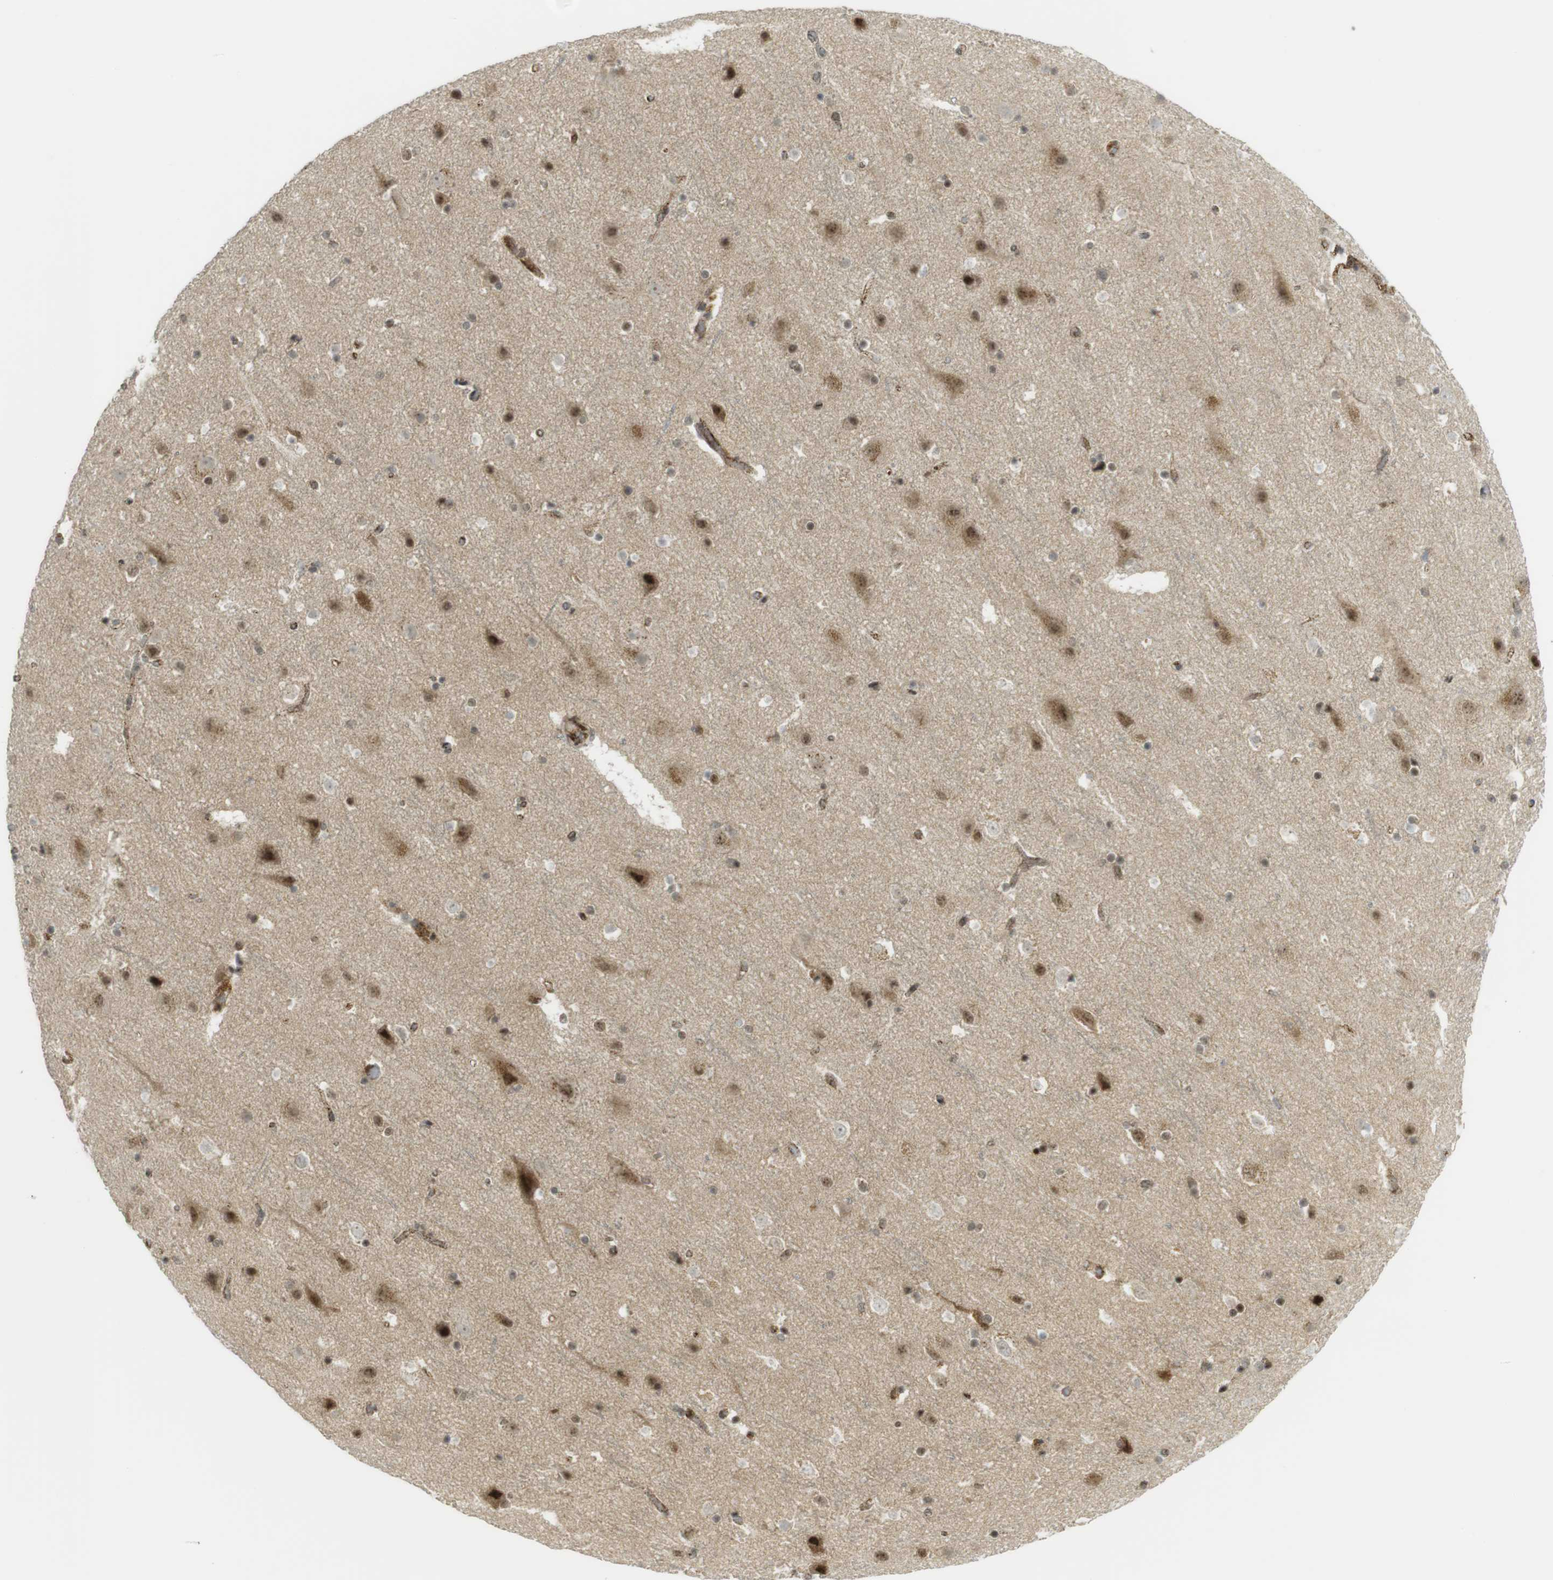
{"staining": {"intensity": "moderate", "quantity": ">75%", "location": "cytoplasmic/membranous,nuclear"}, "tissue": "cerebral cortex", "cell_type": "Endothelial cells", "image_type": "normal", "snomed": [{"axis": "morphology", "description": "Normal tissue, NOS"}, {"axis": "topography", "description": "Cerebral cortex"}], "caption": "DAB immunohistochemical staining of normal human cerebral cortex exhibits moderate cytoplasmic/membranous,nuclear protein staining in about >75% of endothelial cells. Using DAB (3,3'-diaminobenzidine) (brown) and hematoxylin (blue) stains, captured at high magnification using brightfield microscopy.", "gene": "PPP1R13B", "patient": {"sex": "male", "age": 45}}